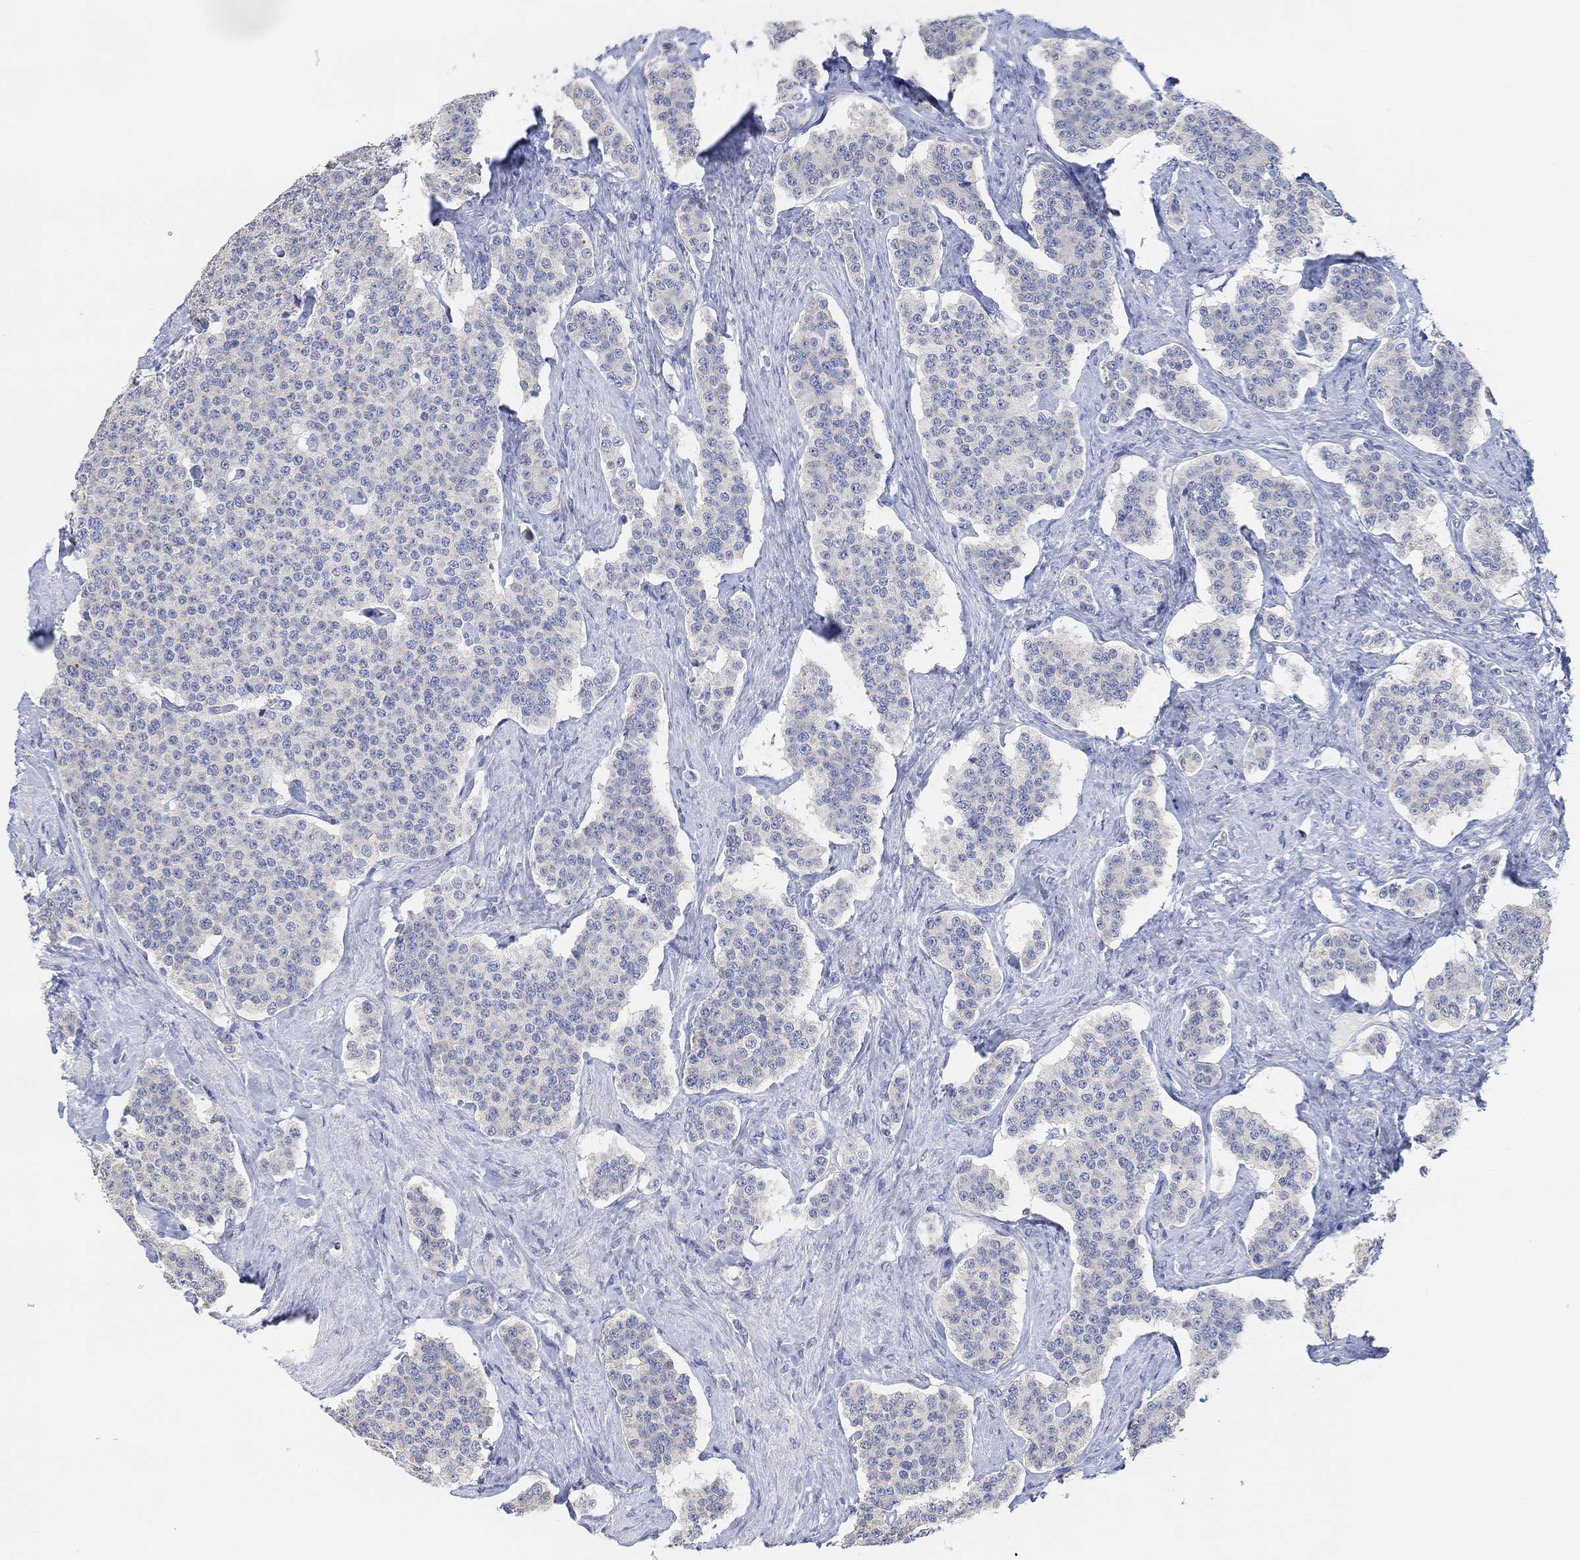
{"staining": {"intensity": "negative", "quantity": "none", "location": "none"}, "tissue": "carcinoid", "cell_type": "Tumor cells", "image_type": "cancer", "snomed": [{"axis": "morphology", "description": "Carcinoid, malignant, NOS"}, {"axis": "topography", "description": "Small intestine"}], "caption": "High power microscopy micrograph of an immunohistochemistry (IHC) image of malignant carcinoid, revealing no significant positivity in tumor cells.", "gene": "MUC1", "patient": {"sex": "female", "age": 58}}